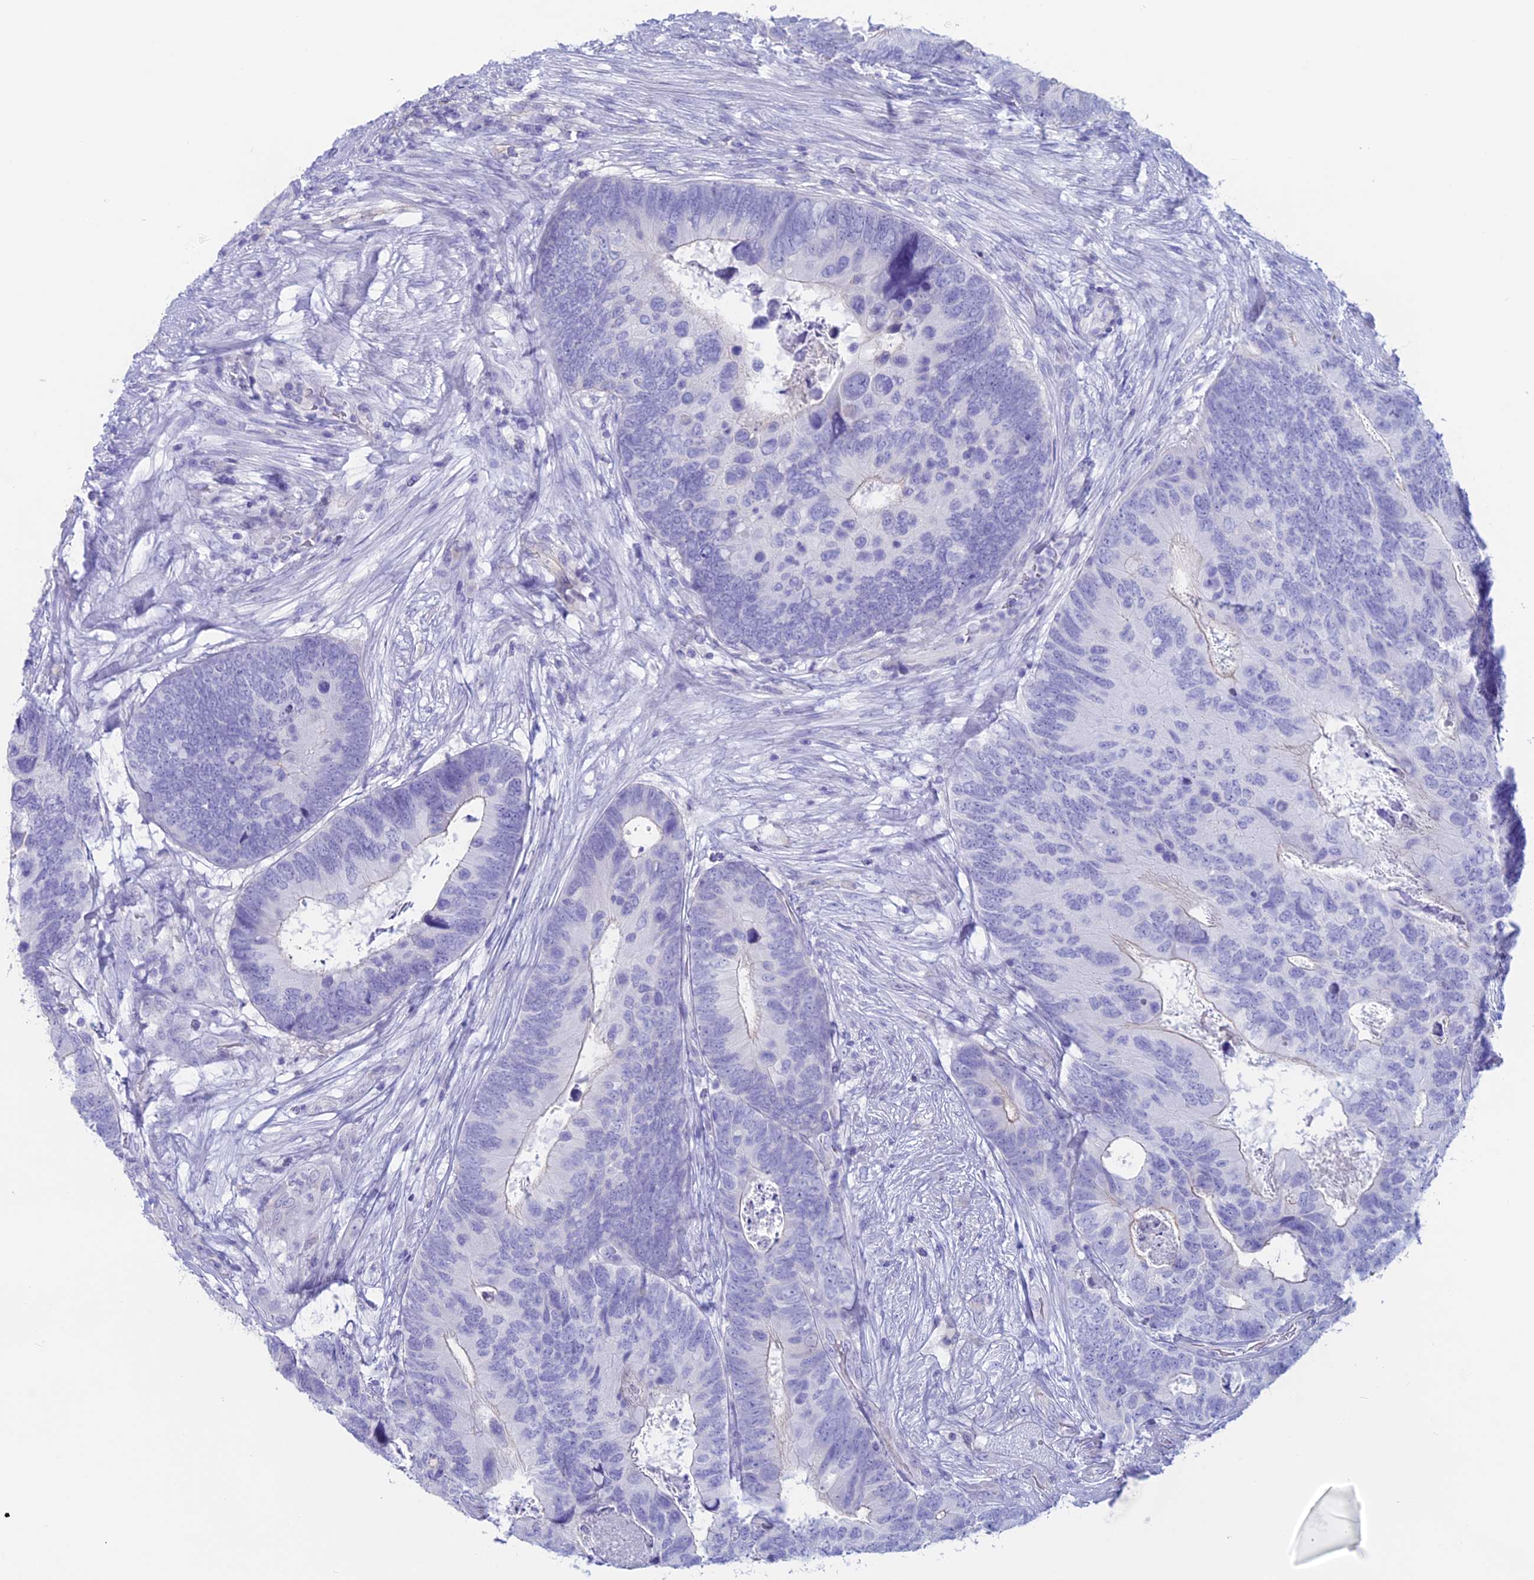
{"staining": {"intensity": "negative", "quantity": "none", "location": "none"}, "tissue": "colorectal cancer", "cell_type": "Tumor cells", "image_type": "cancer", "snomed": [{"axis": "morphology", "description": "Adenocarcinoma, NOS"}, {"axis": "topography", "description": "Colon"}], "caption": "Human colorectal cancer stained for a protein using immunohistochemistry reveals no positivity in tumor cells.", "gene": "RP1", "patient": {"sex": "female", "age": 67}}